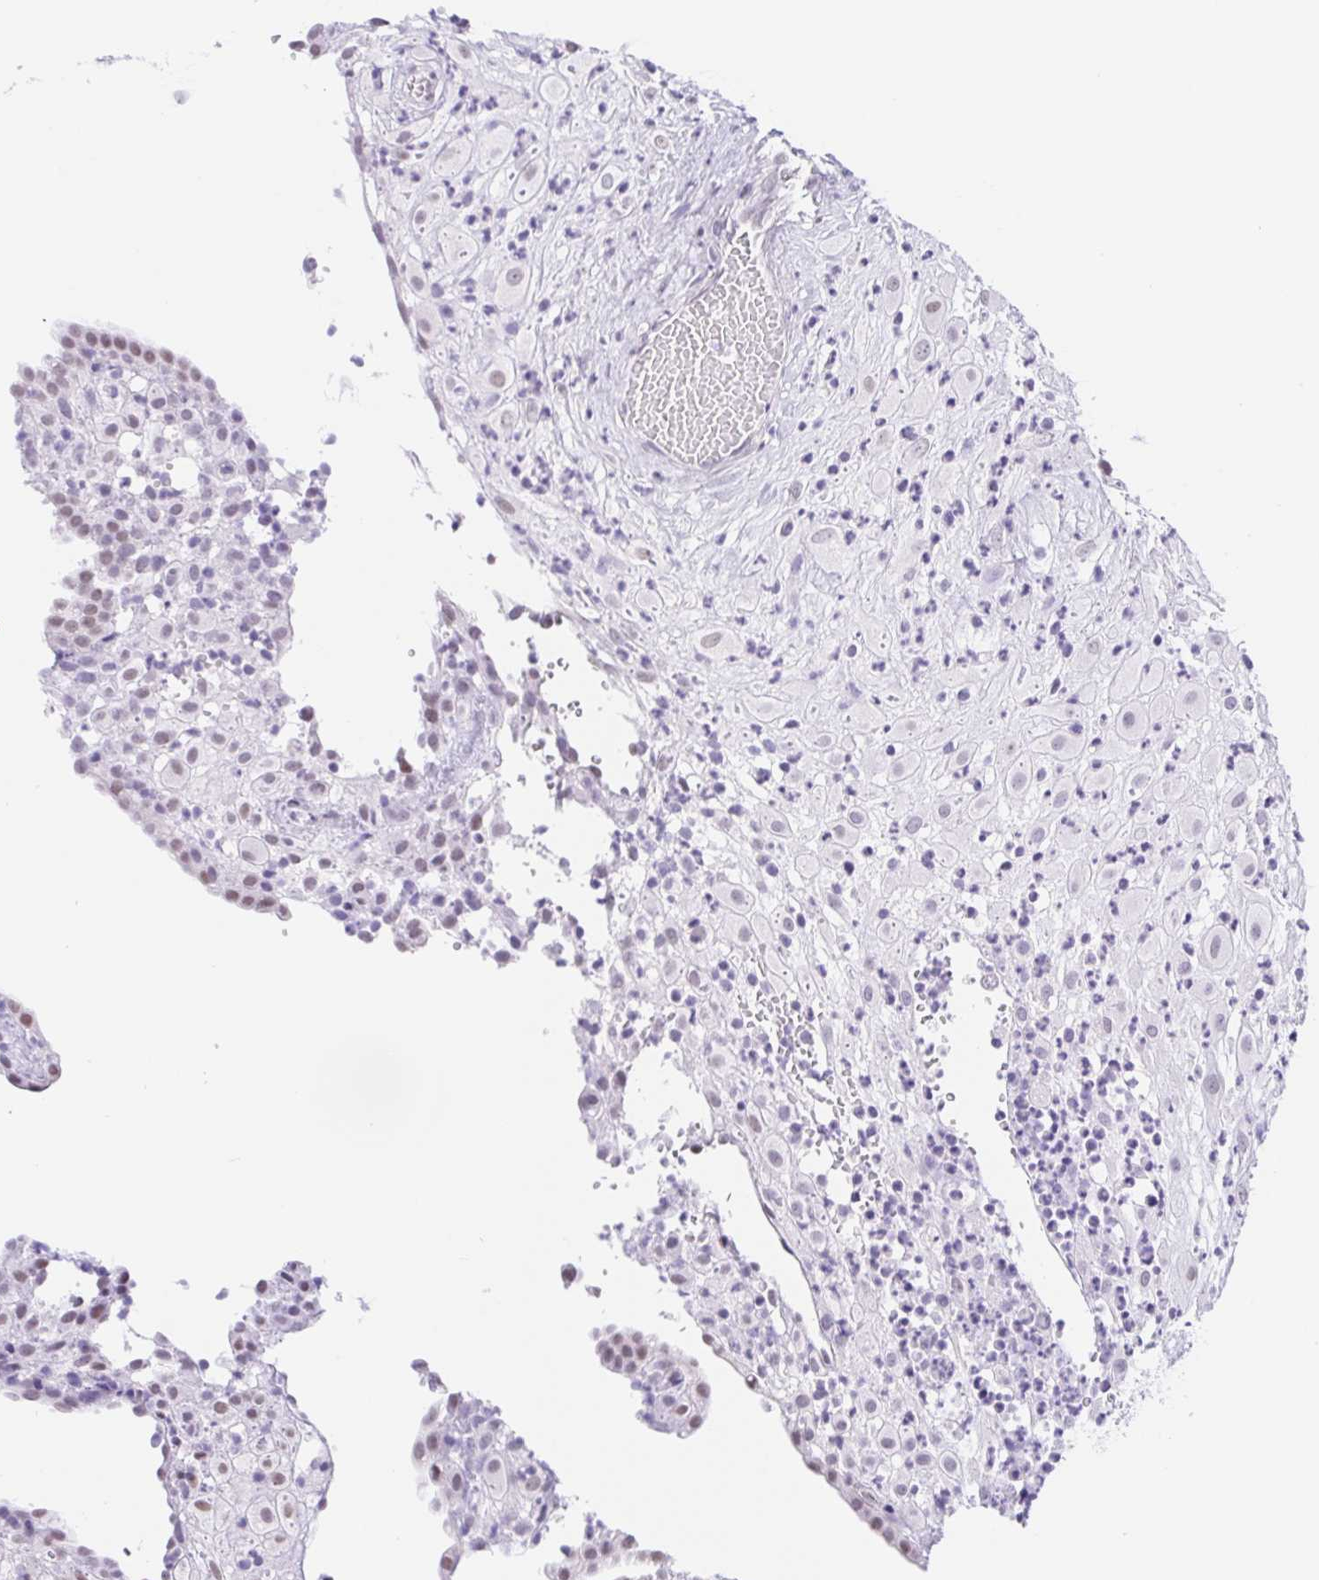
{"staining": {"intensity": "weak", "quantity": "<25%", "location": "nuclear"}, "tissue": "placenta", "cell_type": "Decidual cells", "image_type": "normal", "snomed": [{"axis": "morphology", "description": "Normal tissue, NOS"}, {"axis": "topography", "description": "Placenta"}], "caption": "Image shows no protein staining in decidual cells of normal placenta.", "gene": "CAND1", "patient": {"sex": "female", "age": 24}}